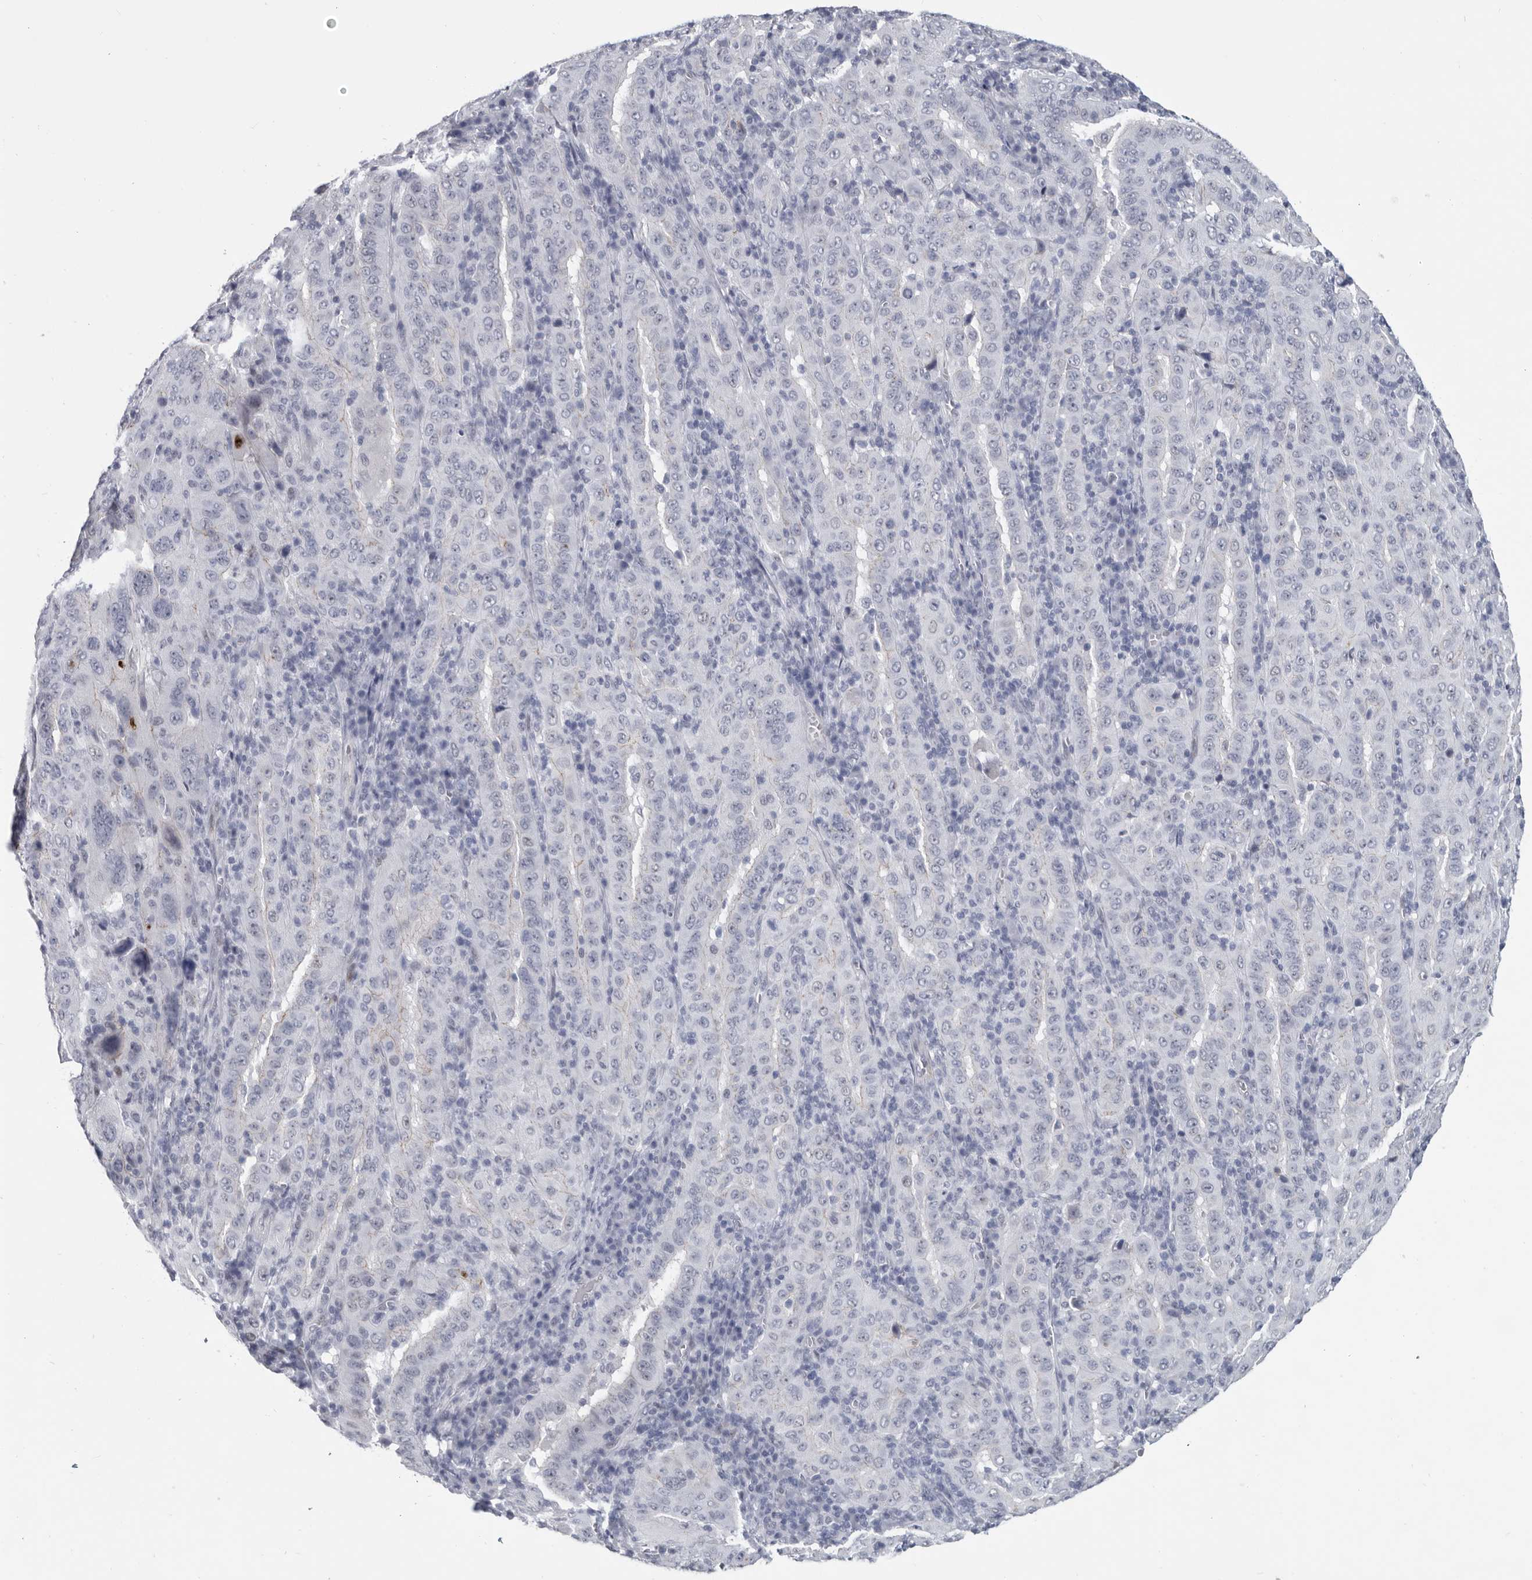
{"staining": {"intensity": "negative", "quantity": "none", "location": "none"}, "tissue": "pancreatic cancer", "cell_type": "Tumor cells", "image_type": "cancer", "snomed": [{"axis": "morphology", "description": "Adenocarcinoma, NOS"}, {"axis": "topography", "description": "Pancreas"}], "caption": "This is a histopathology image of IHC staining of pancreatic cancer, which shows no staining in tumor cells. The staining is performed using DAB brown chromogen with nuclei counter-stained in using hematoxylin.", "gene": "WRAP73", "patient": {"sex": "male", "age": 63}}